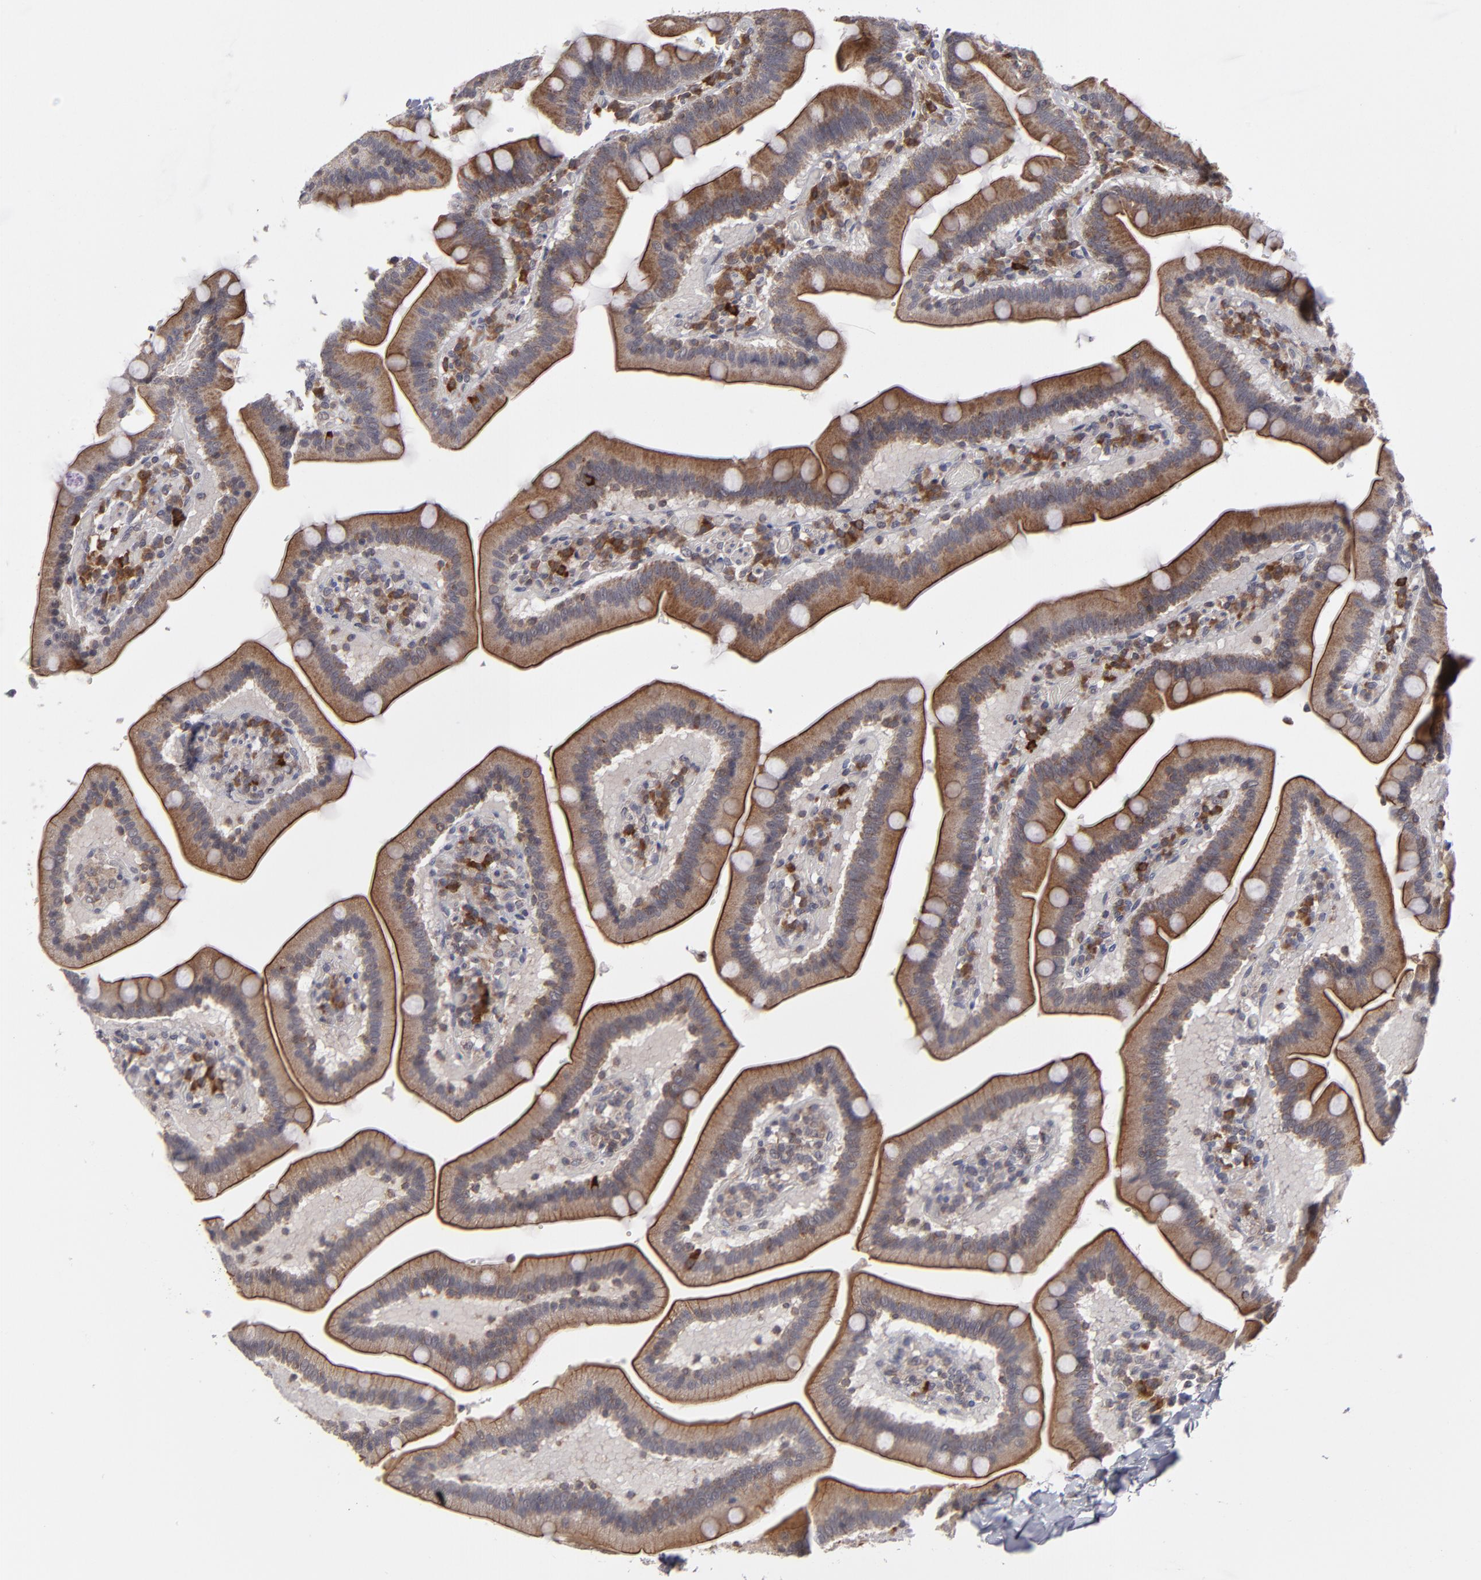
{"staining": {"intensity": "strong", "quantity": ">75%", "location": "cytoplasmic/membranous"}, "tissue": "duodenum", "cell_type": "Glandular cells", "image_type": "normal", "snomed": [{"axis": "morphology", "description": "Normal tissue, NOS"}, {"axis": "topography", "description": "Duodenum"}], "caption": "The immunohistochemical stain highlights strong cytoplasmic/membranous expression in glandular cells of benign duodenum. (DAB (3,3'-diaminobenzidine) IHC, brown staining for protein, blue staining for nuclei).", "gene": "GLCCI1", "patient": {"sex": "male", "age": 66}}